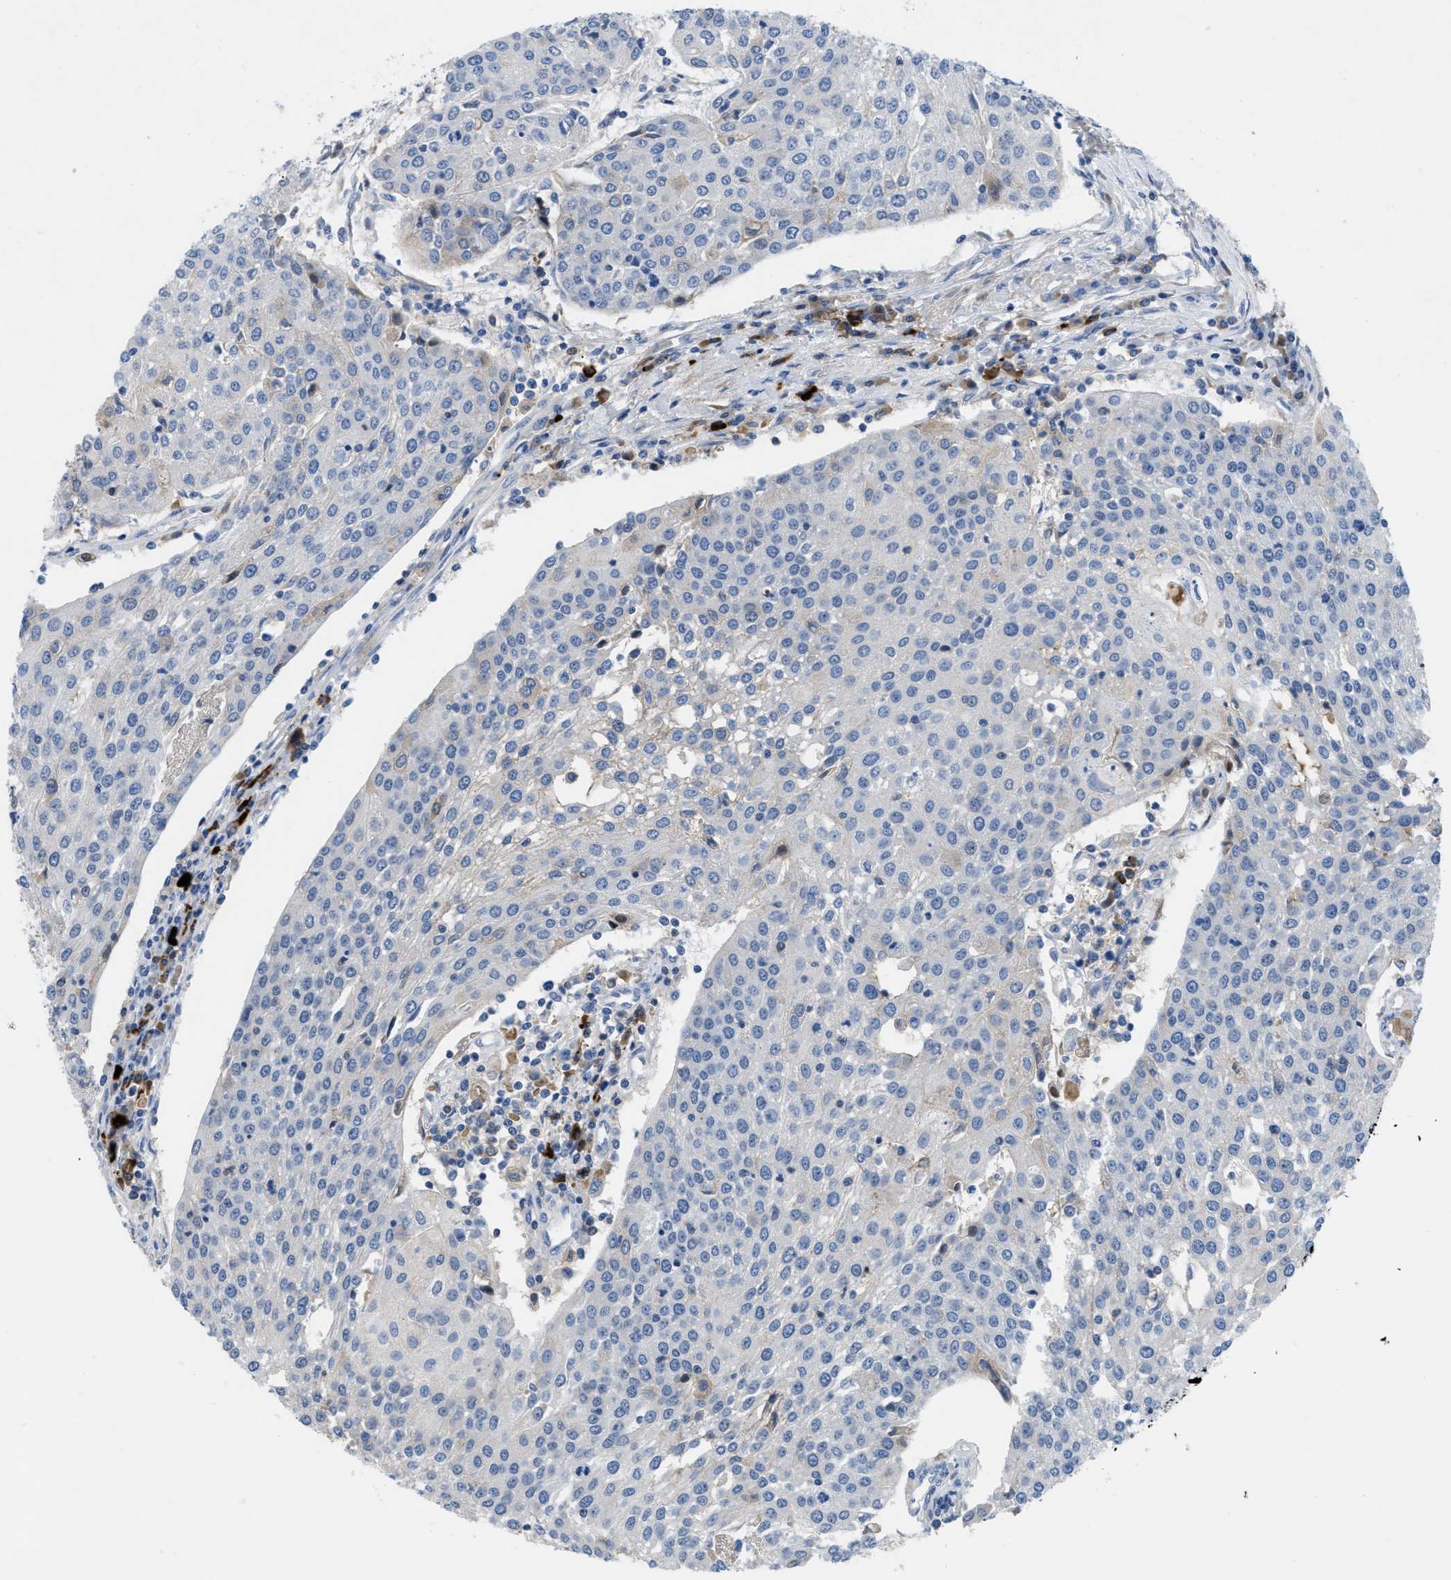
{"staining": {"intensity": "negative", "quantity": "none", "location": "none"}, "tissue": "urothelial cancer", "cell_type": "Tumor cells", "image_type": "cancer", "snomed": [{"axis": "morphology", "description": "Urothelial carcinoma, High grade"}, {"axis": "topography", "description": "Urinary bladder"}], "caption": "Immunohistochemistry (IHC) micrograph of neoplastic tissue: urothelial carcinoma (high-grade) stained with DAB exhibits no significant protein staining in tumor cells. (Immunohistochemistry (IHC), brightfield microscopy, high magnification).", "gene": "OR9K2", "patient": {"sex": "female", "age": 85}}